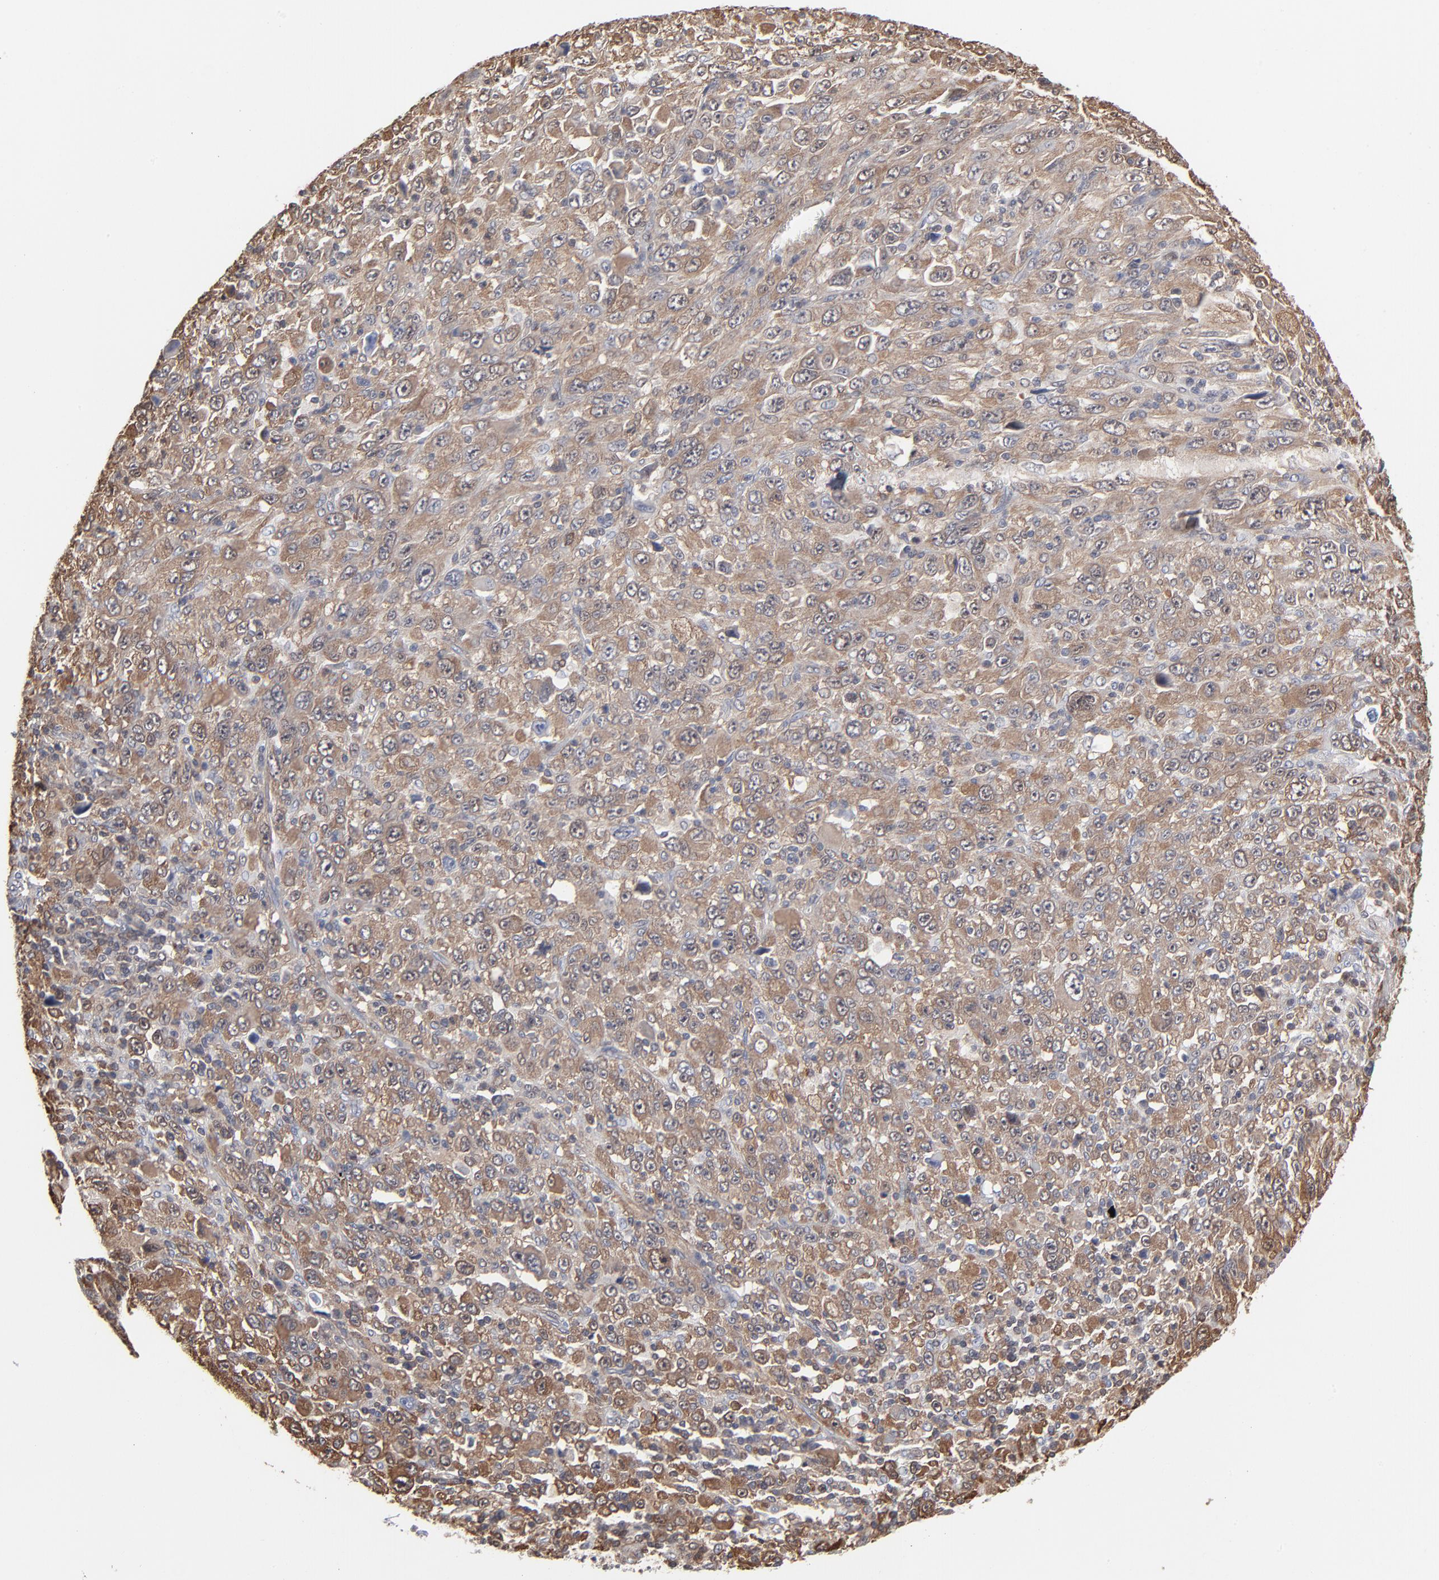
{"staining": {"intensity": "weak", "quantity": ">75%", "location": "cytoplasmic/membranous"}, "tissue": "melanoma", "cell_type": "Tumor cells", "image_type": "cancer", "snomed": [{"axis": "morphology", "description": "Malignant melanoma, Metastatic site"}, {"axis": "topography", "description": "Skin"}], "caption": "Melanoma tissue demonstrates weak cytoplasmic/membranous staining in about >75% of tumor cells, visualized by immunohistochemistry.", "gene": "MAP2K1", "patient": {"sex": "female", "age": 56}}